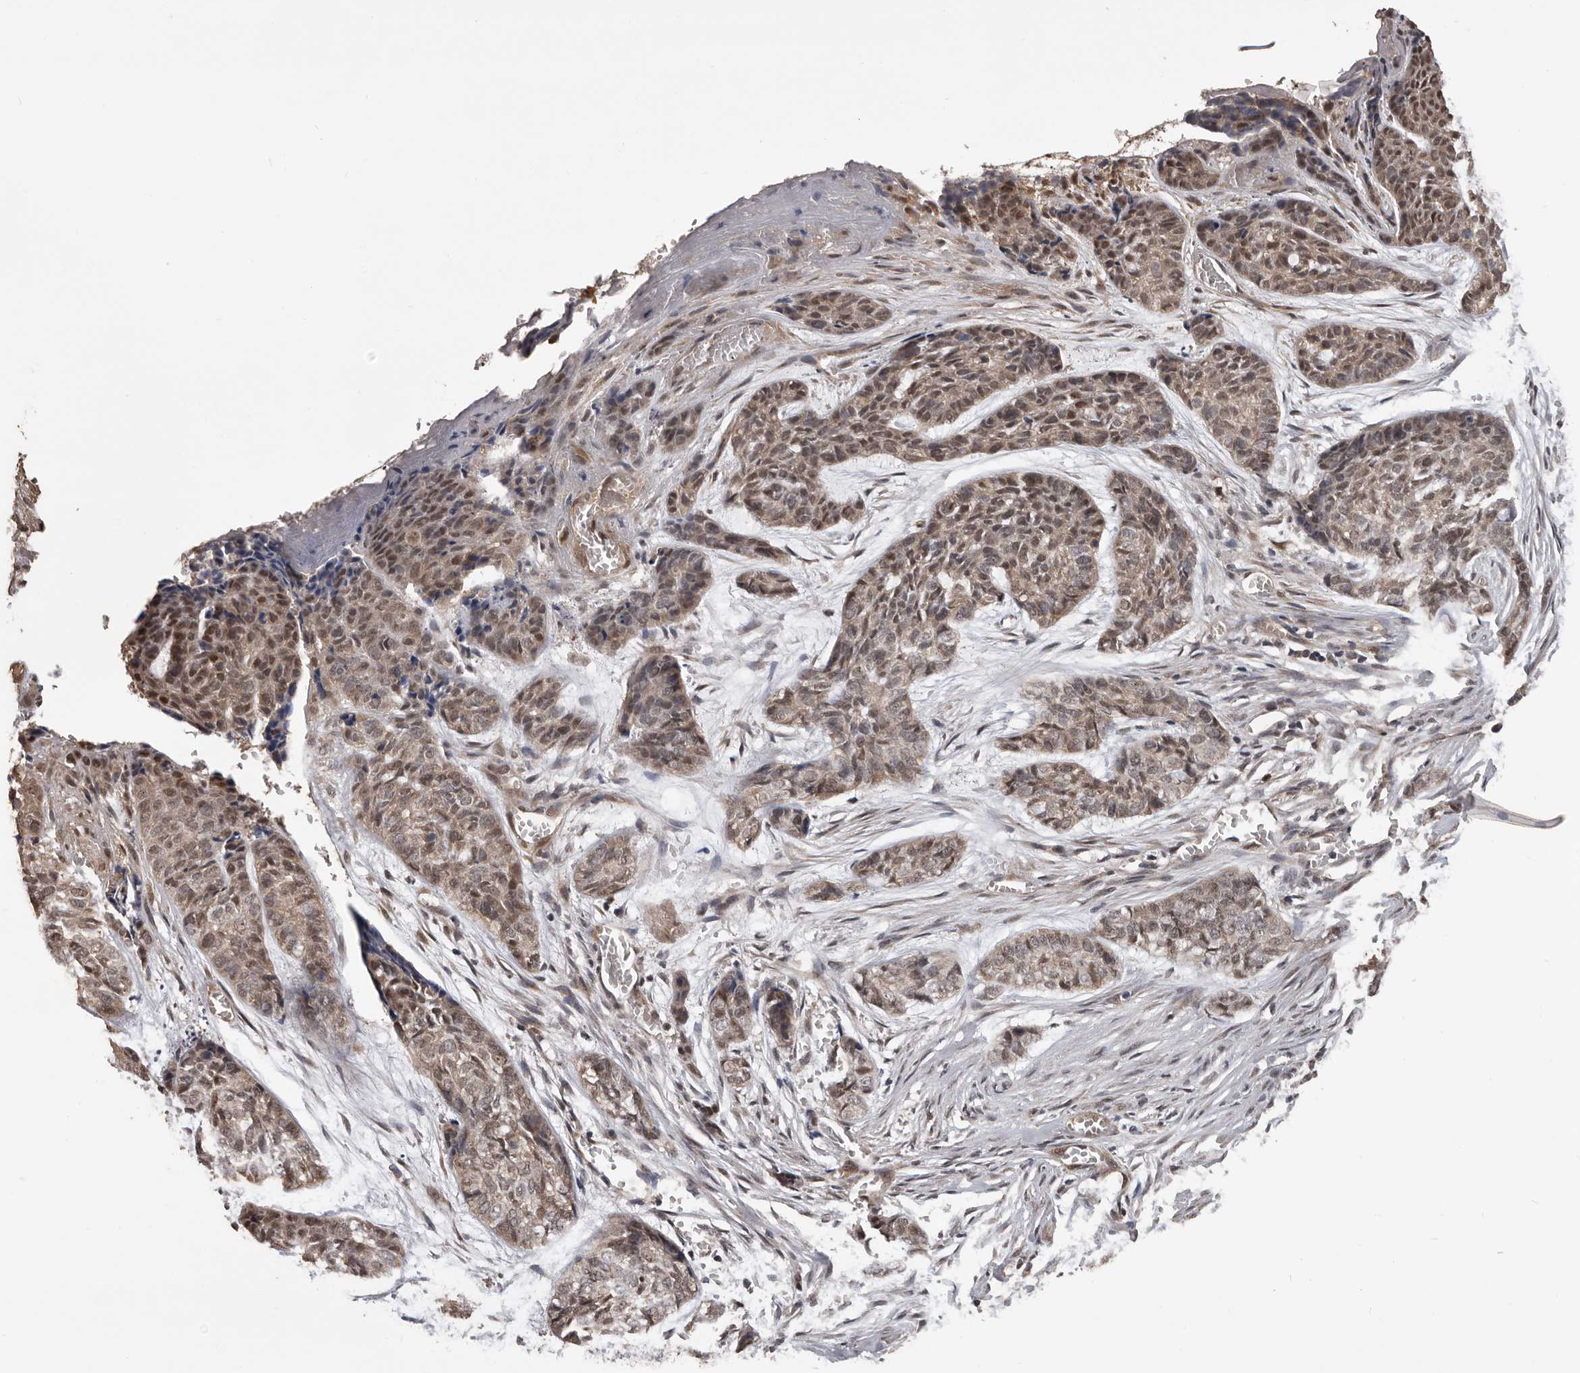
{"staining": {"intensity": "weak", "quantity": "25%-75%", "location": "cytoplasmic/membranous,nuclear"}, "tissue": "skin cancer", "cell_type": "Tumor cells", "image_type": "cancer", "snomed": [{"axis": "morphology", "description": "Basal cell carcinoma"}, {"axis": "topography", "description": "Skin"}], "caption": "Immunohistochemistry (IHC) photomicrograph of skin basal cell carcinoma stained for a protein (brown), which displays low levels of weak cytoplasmic/membranous and nuclear positivity in about 25%-75% of tumor cells.", "gene": "VPS37A", "patient": {"sex": "female", "age": 64}}